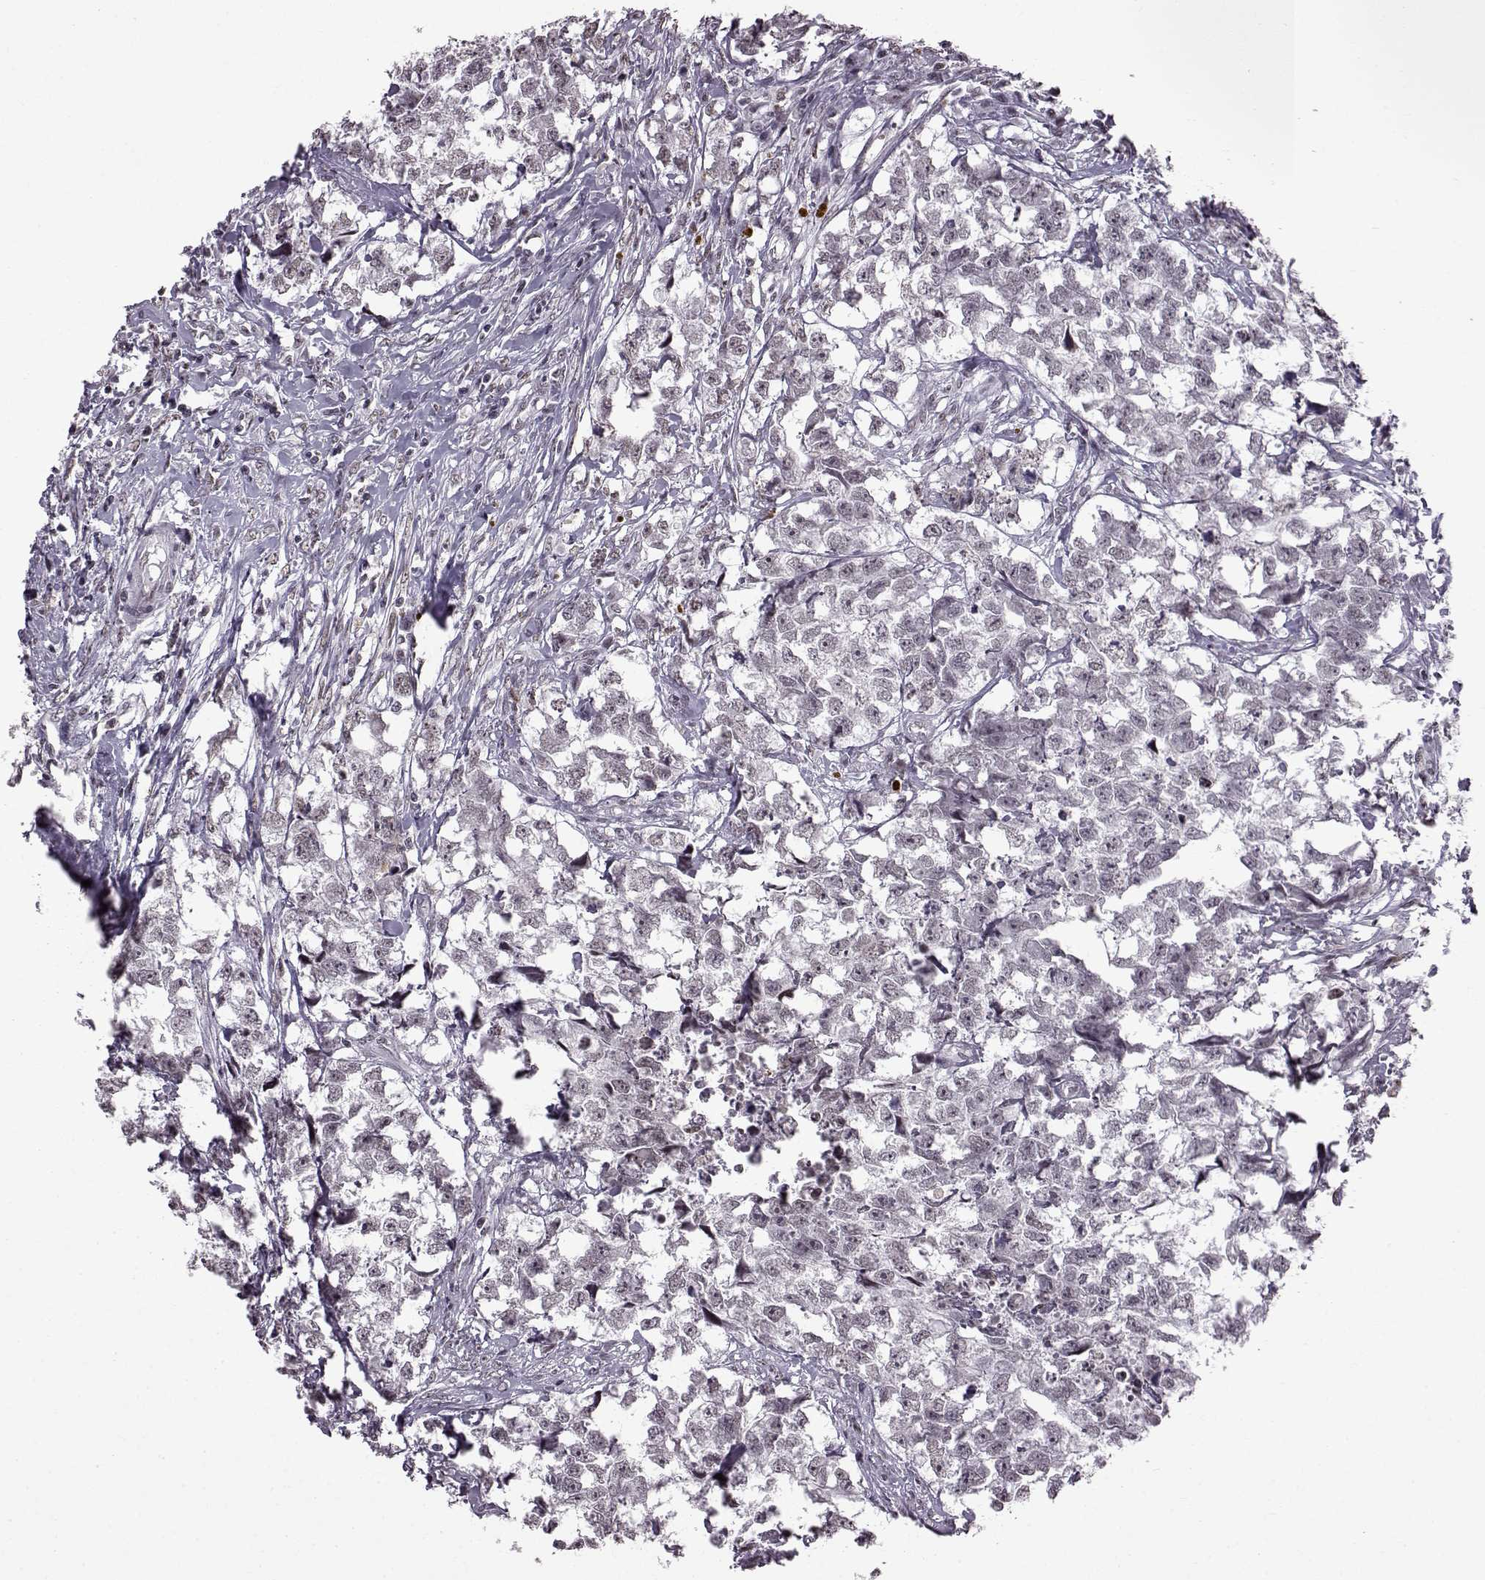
{"staining": {"intensity": "negative", "quantity": "none", "location": "none"}, "tissue": "testis cancer", "cell_type": "Tumor cells", "image_type": "cancer", "snomed": [{"axis": "morphology", "description": "Carcinoma, Embryonal, NOS"}, {"axis": "morphology", "description": "Teratoma, malignant, NOS"}, {"axis": "topography", "description": "Testis"}], "caption": "Testis embryonal carcinoma was stained to show a protein in brown. There is no significant positivity in tumor cells.", "gene": "SLC28A2", "patient": {"sex": "male", "age": 44}}